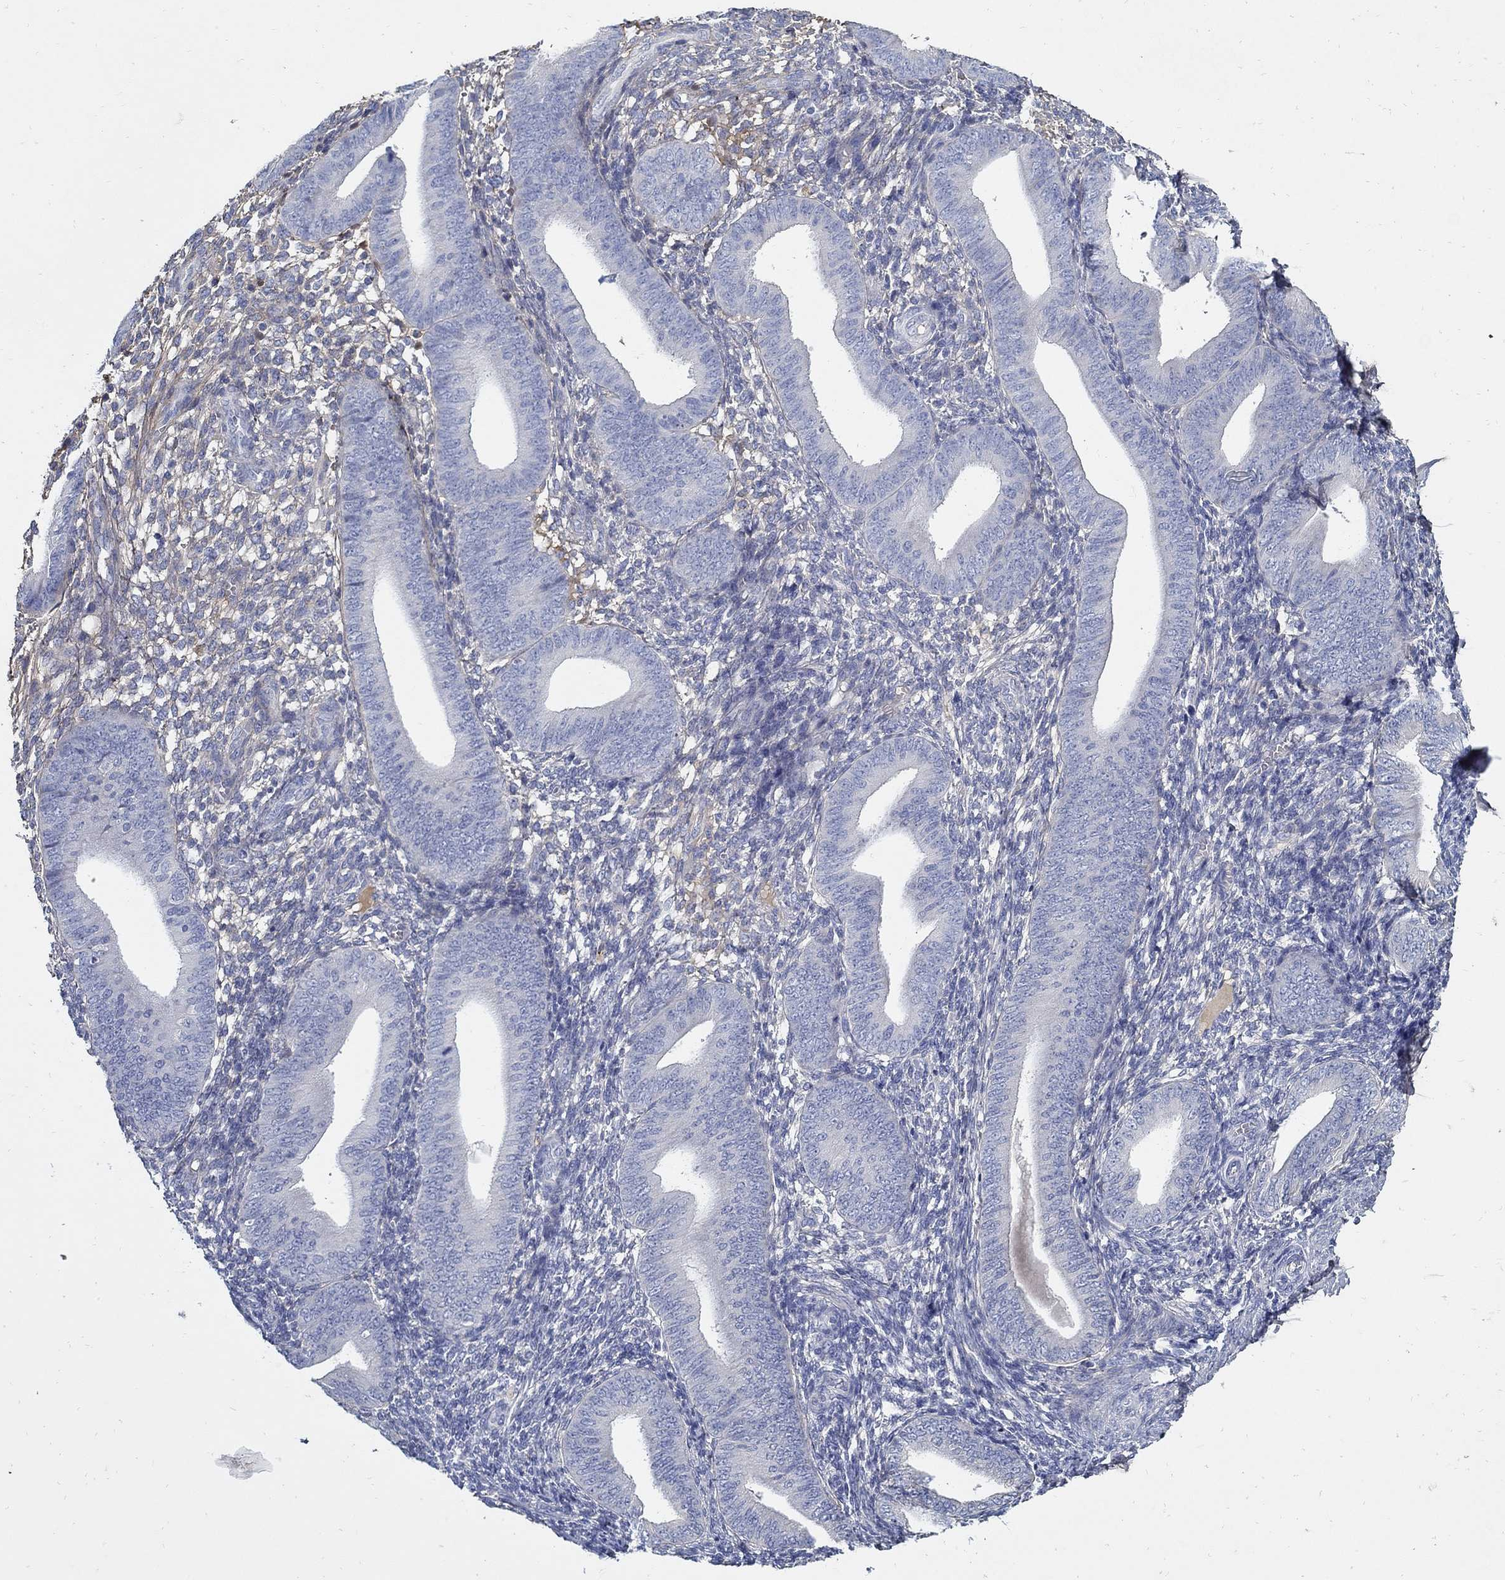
{"staining": {"intensity": "negative", "quantity": "none", "location": "none"}, "tissue": "endometrium", "cell_type": "Cells in endometrial stroma", "image_type": "normal", "snomed": [{"axis": "morphology", "description": "Normal tissue, NOS"}, {"axis": "topography", "description": "Endometrium"}], "caption": "Immunohistochemistry (IHC) of unremarkable human endometrium demonstrates no expression in cells in endometrial stroma.", "gene": "TGFBI", "patient": {"sex": "female", "age": 39}}